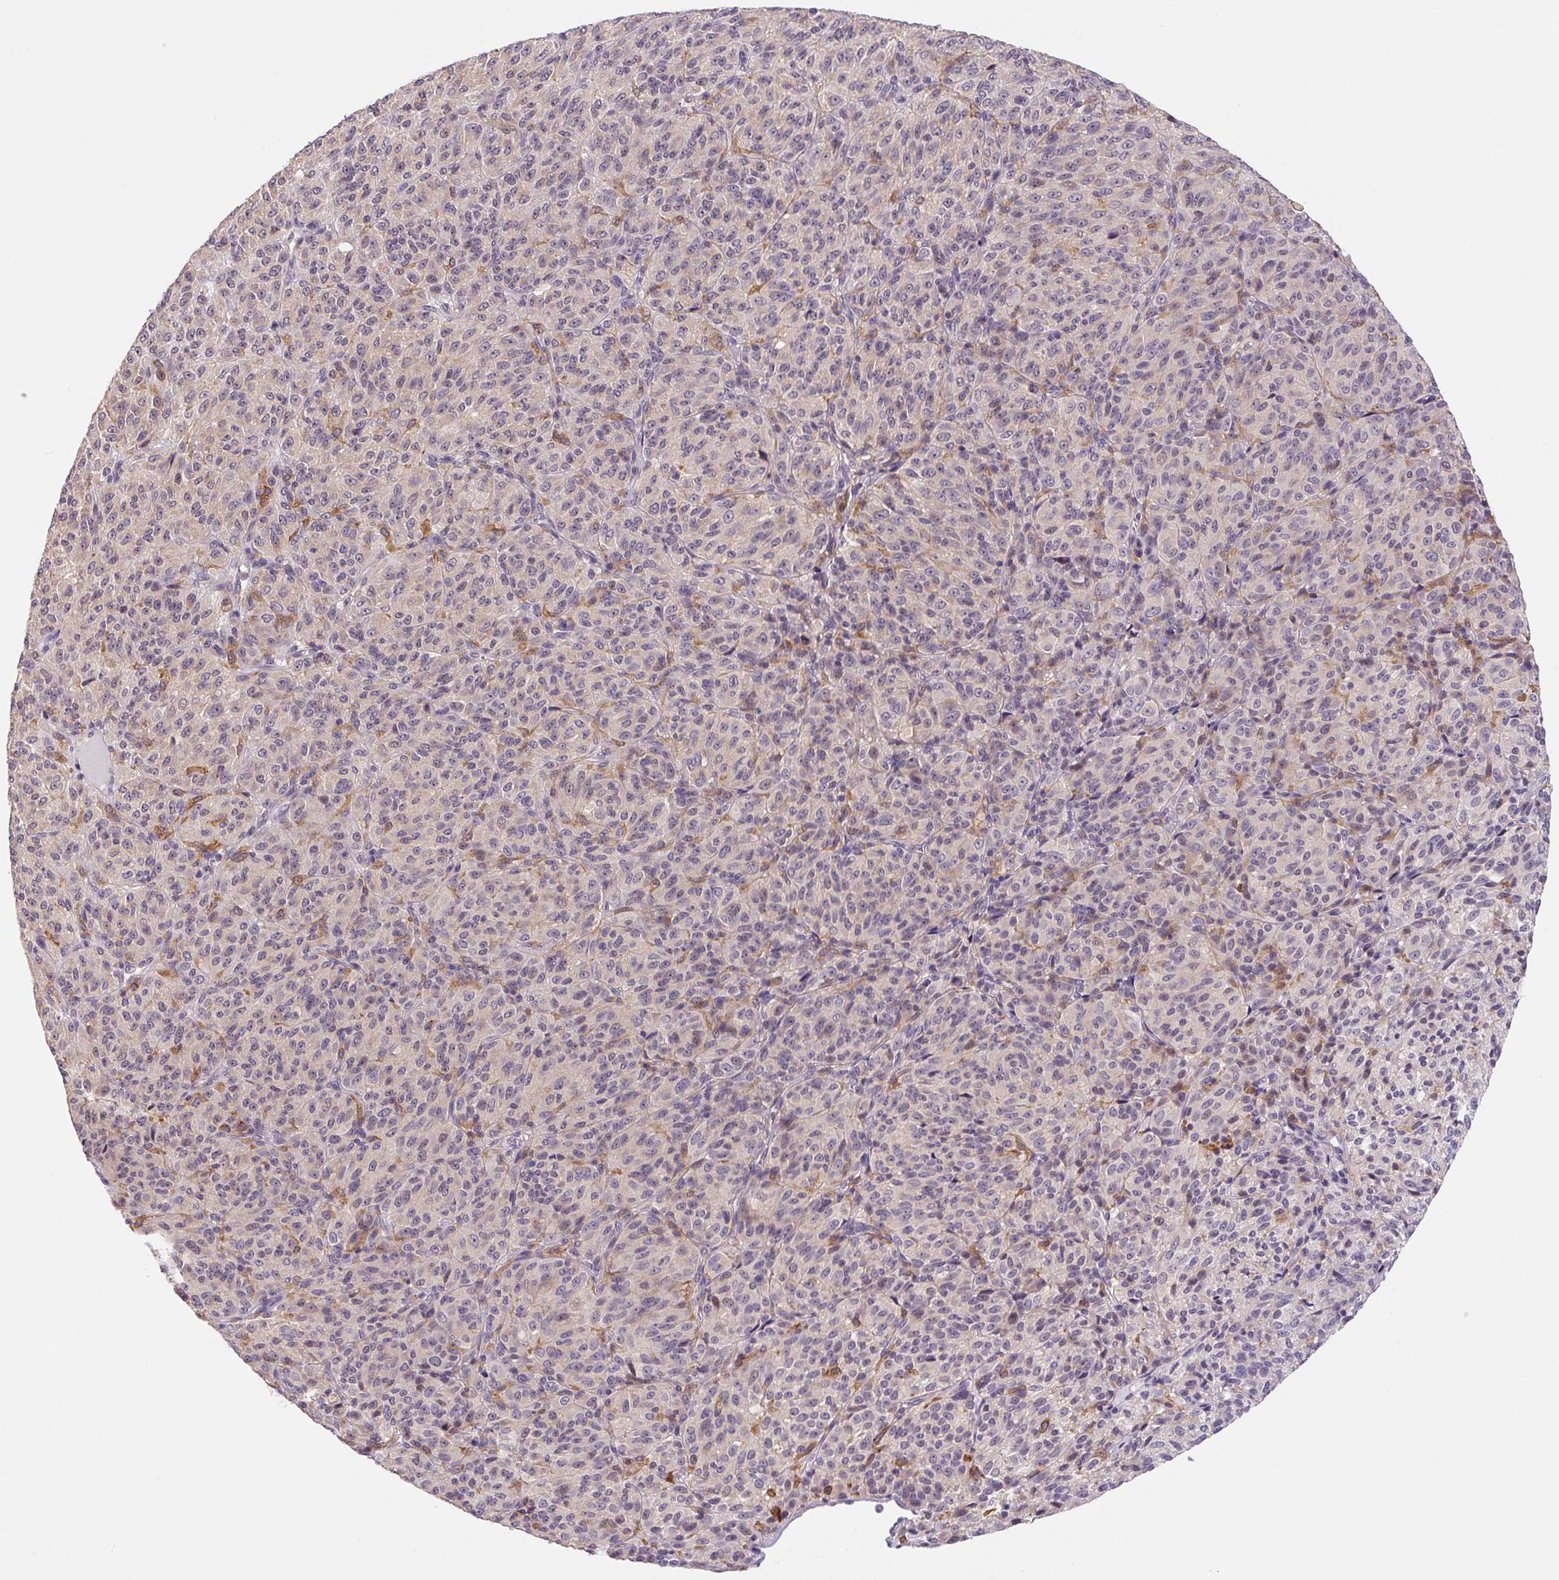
{"staining": {"intensity": "negative", "quantity": "none", "location": "none"}, "tissue": "melanoma", "cell_type": "Tumor cells", "image_type": "cancer", "snomed": [{"axis": "morphology", "description": "Malignant melanoma, Metastatic site"}, {"axis": "topography", "description": "Brain"}], "caption": "Tumor cells are negative for protein expression in human melanoma.", "gene": "PLA2G4A", "patient": {"sex": "female", "age": 56}}